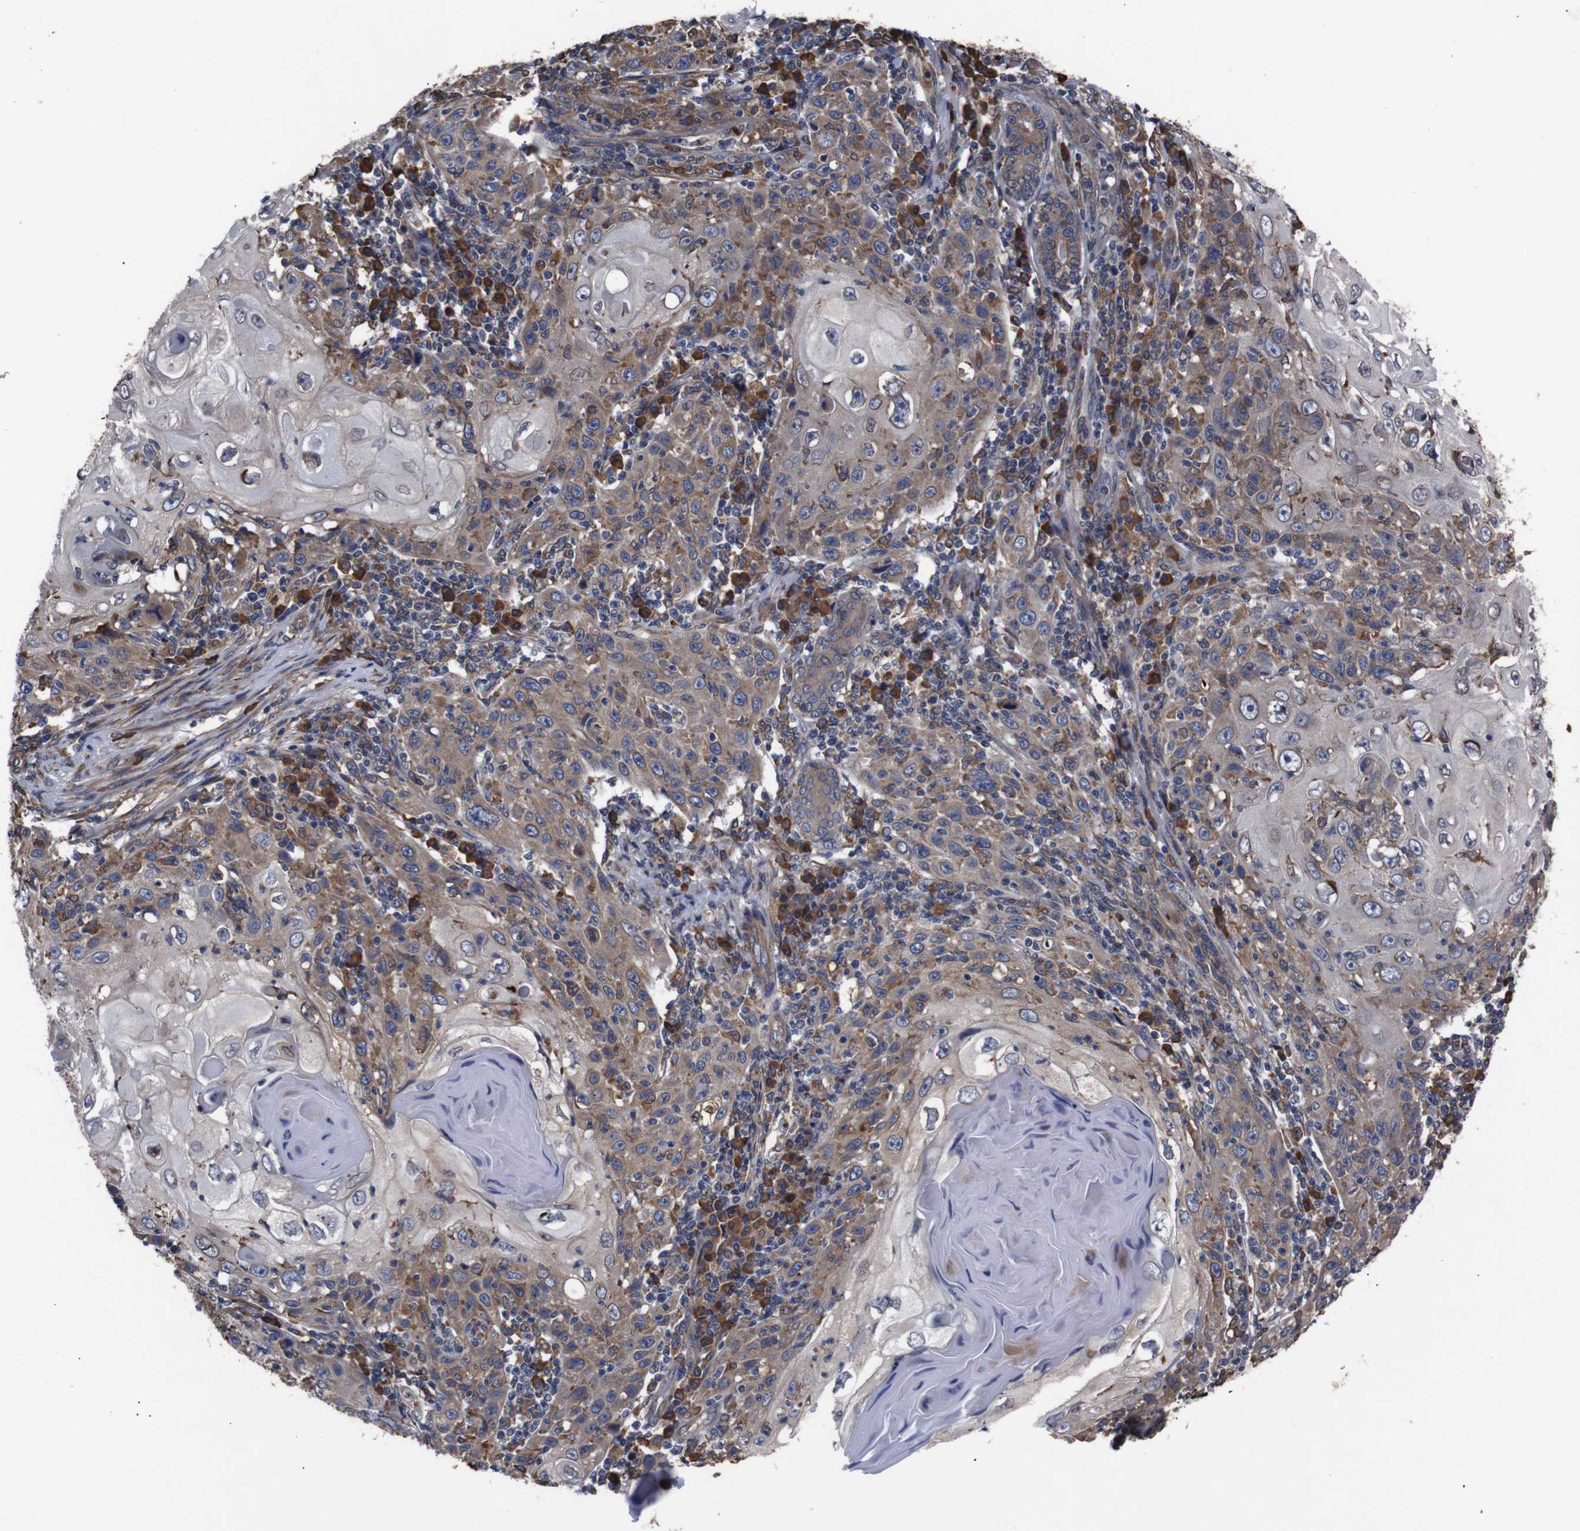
{"staining": {"intensity": "moderate", "quantity": ">75%", "location": "cytoplasmic/membranous"}, "tissue": "skin cancer", "cell_type": "Tumor cells", "image_type": "cancer", "snomed": [{"axis": "morphology", "description": "Squamous cell carcinoma, NOS"}, {"axis": "topography", "description": "Skin"}], "caption": "Immunohistochemical staining of skin cancer (squamous cell carcinoma) displays medium levels of moderate cytoplasmic/membranous protein positivity in about >75% of tumor cells. (Brightfield microscopy of DAB IHC at high magnification).", "gene": "SIGMAR1", "patient": {"sex": "female", "age": 88}}